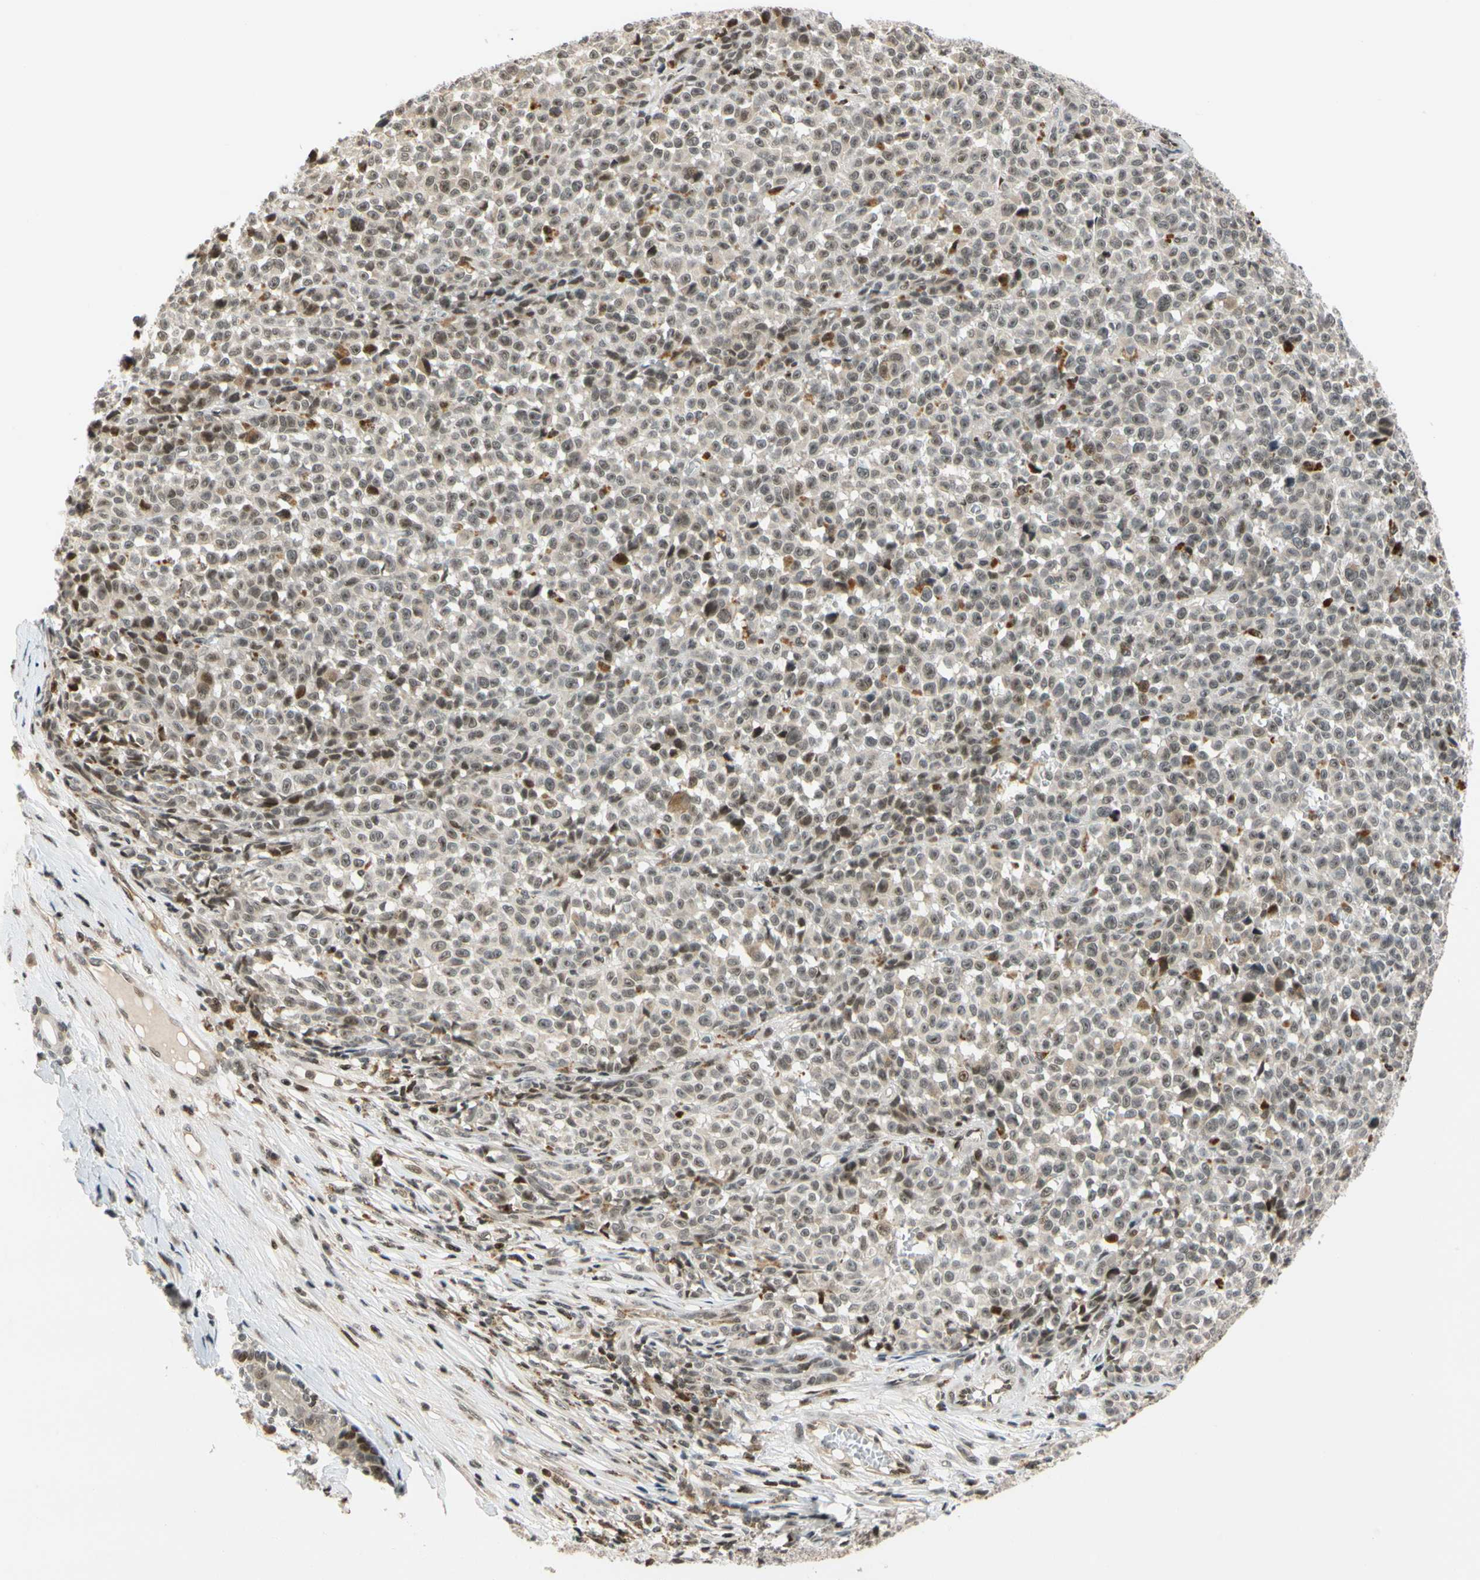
{"staining": {"intensity": "weak", "quantity": "25%-75%", "location": "cytoplasmic/membranous,nuclear"}, "tissue": "melanoma", "cell_type": "Tumor cells", "image_type": "cancer", "snomed": [{"axis": "morphology", "description": "Malignant melanoma, NOS"}, {"axis": "topography", "description": "Skin"}], "caption": "Immunohistochemical staining of melanoma shows weak cytoplasmic/membranous and nuclear protein positivity in about 25%-75% of tumor cells.", "gene": "CDK7", "patient": {"sex": "female", "age": 82}}